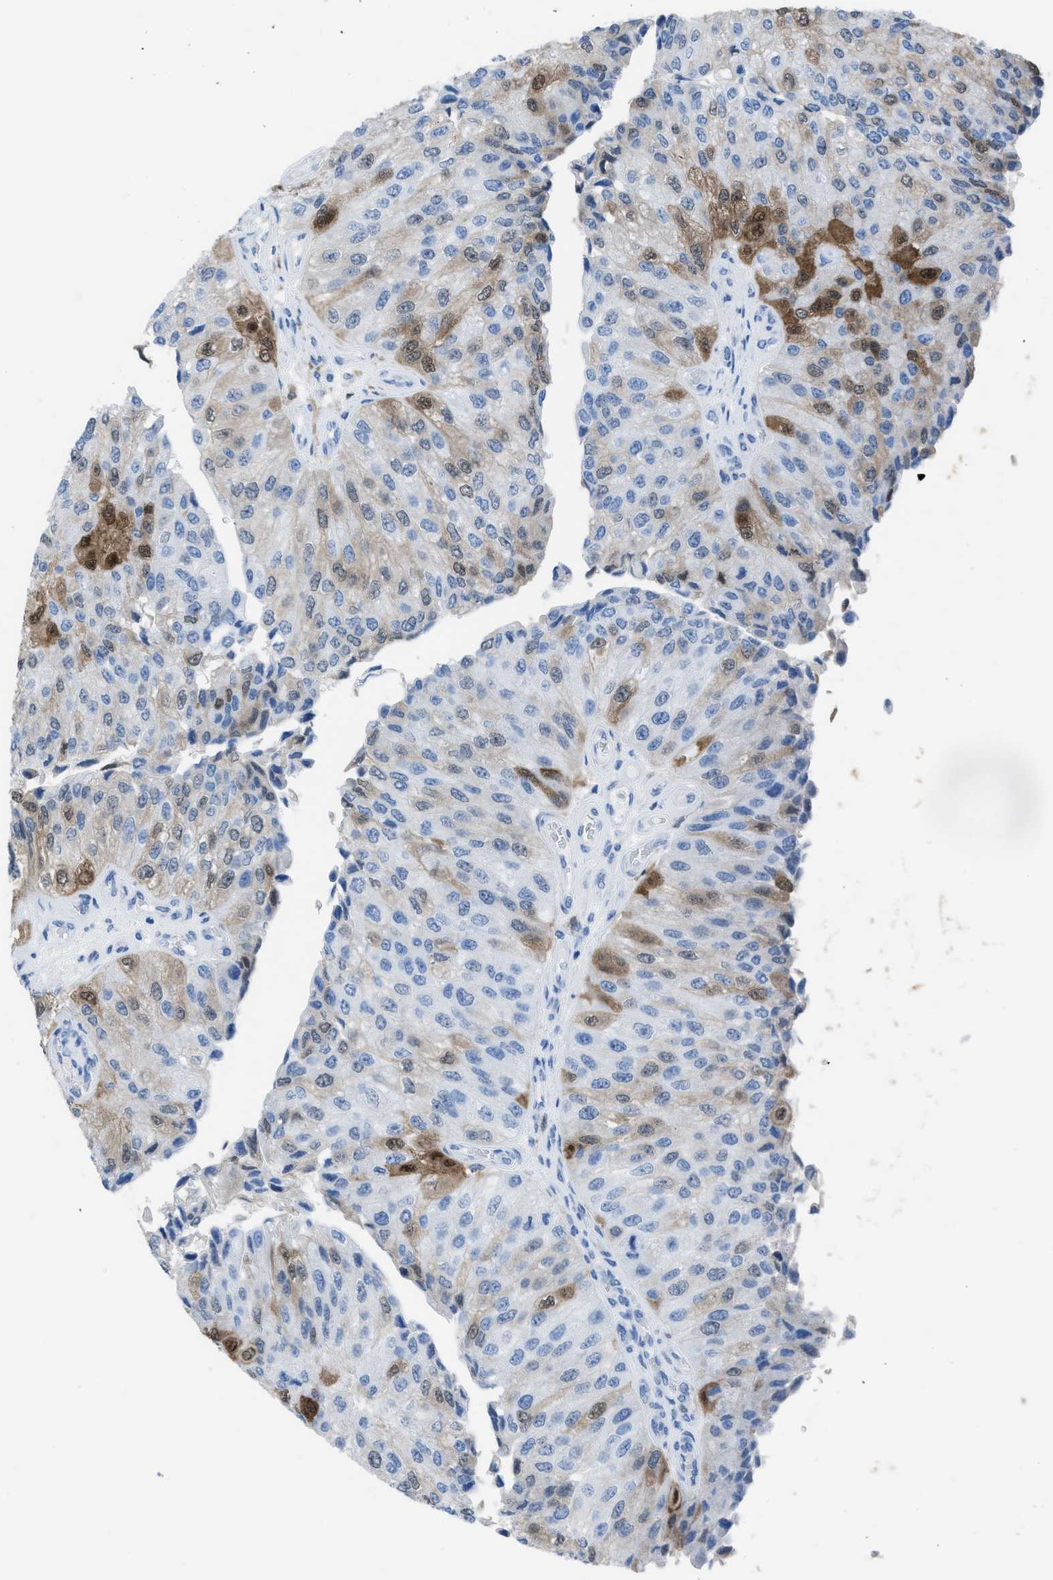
{"staining": {"intensity": "moderate", "quantity": "<25%", "location": "cytoplasmic/membranous,nuclear"}, "tissue": "urothelial cancer", "cell_type": "Tumor cells", "image_type": "cancer", "snomed": [{"axis": "morphology", "description": "Urothelial carcinoma, High grade"}, {"axis": "topography", "description": "Kidney"}, {"axis": "topography", "description": "Urinary bladder"}], "caption": "An immunohistochemistry histopathology image of neoplastic tissue is shown. Protein staining in brown highlights moderate cytoplasmic/membranous and nuclear positivity in urothelial cancer within tumor cells. (Brightfield microscopy of DAB IHC at high magnification).", "gene": "CDKN2A", "patient": {"sex": "male", "age": 77}}